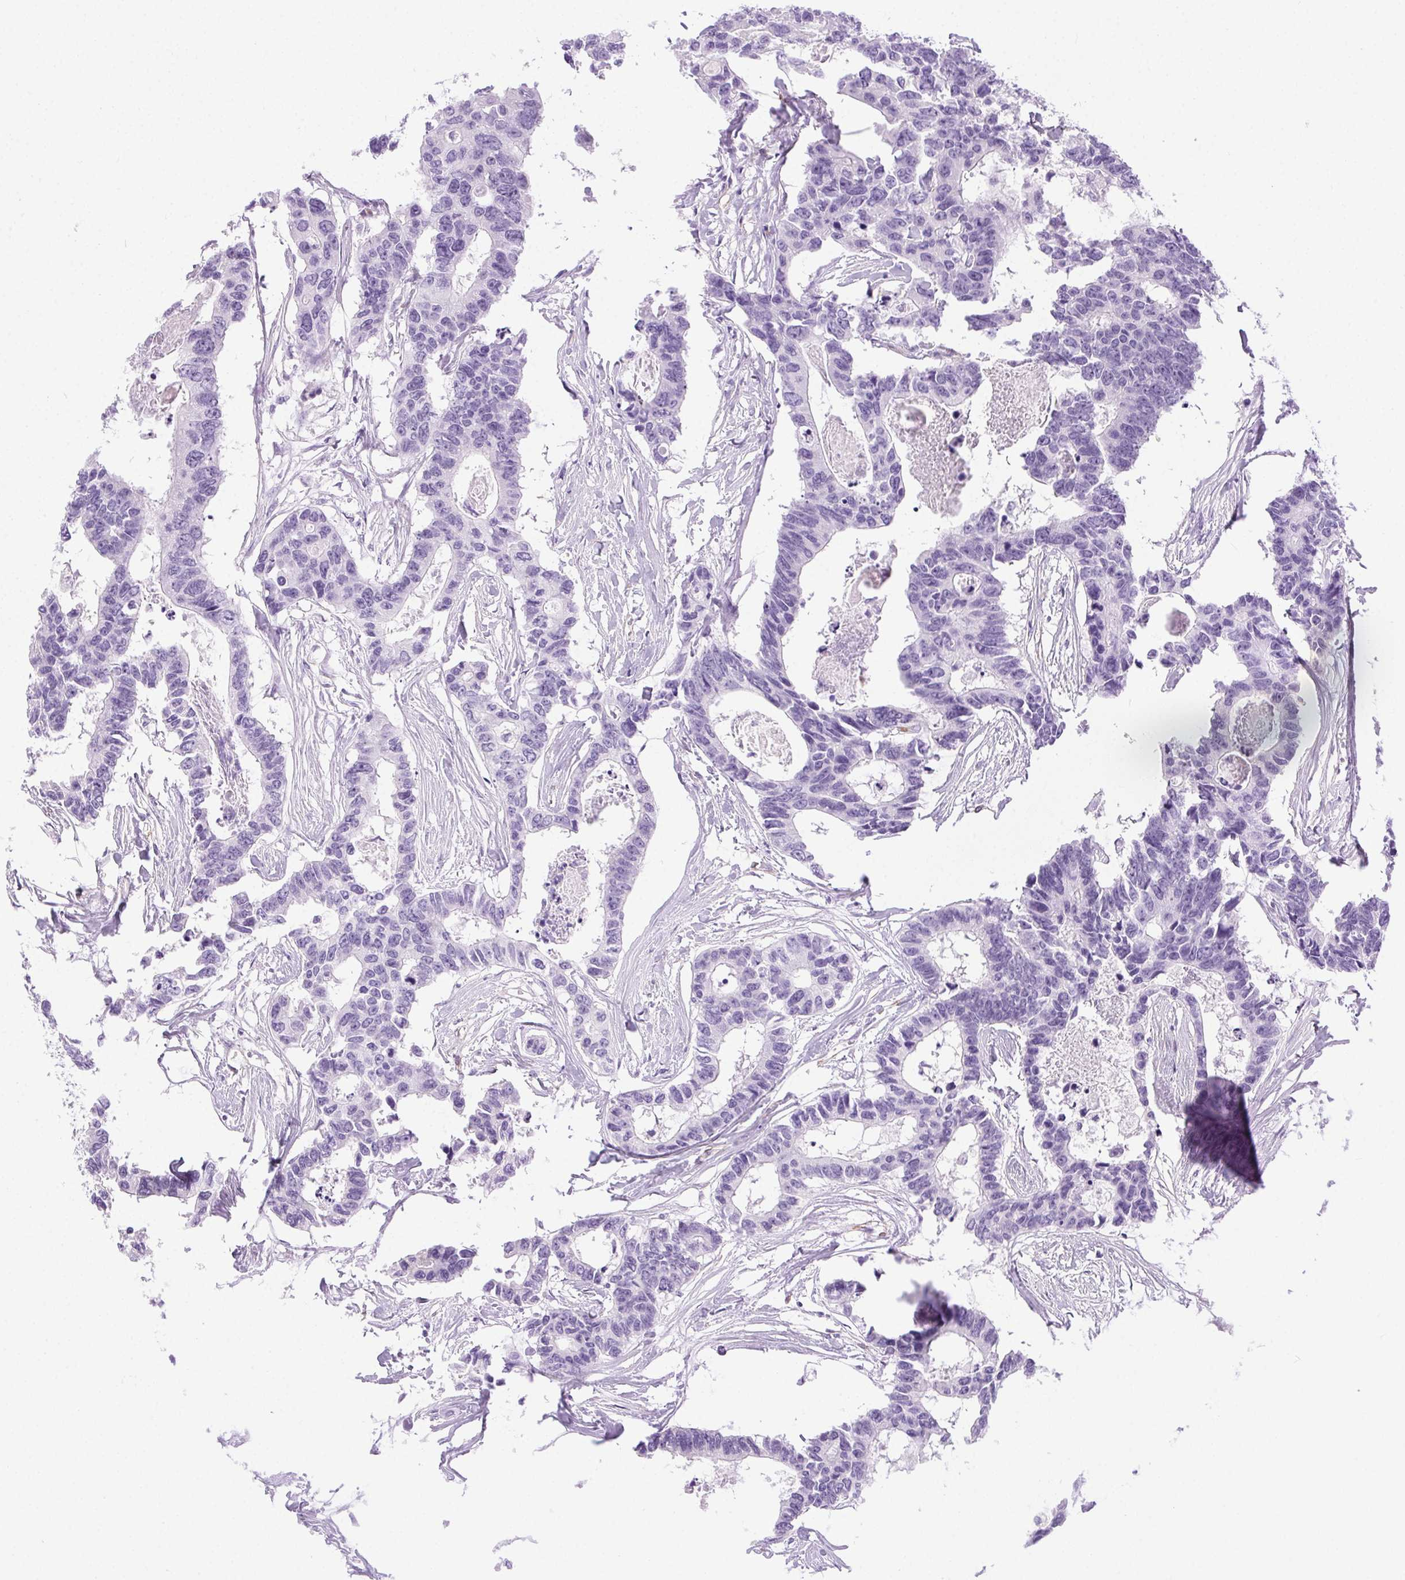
{"staining": {"intensity": "negative", "quantity": "none", "location": "none"}, "tissue": "colorectal cancer", "cell_type": "Tumor cells", "image_type": "cancer", "snomed": [{"axis": "morphology", "description": "Adenocarcinoma, NOS"}, {"axis": "topography", "description": "Rectum"}], "caption": "This is an immunohistochemistry image of human colorectal adenocarcinoma. There is no expression in tumor cells.", "gene": "SHCBP1L", "patient": {"sex": "male", "age": 57}}